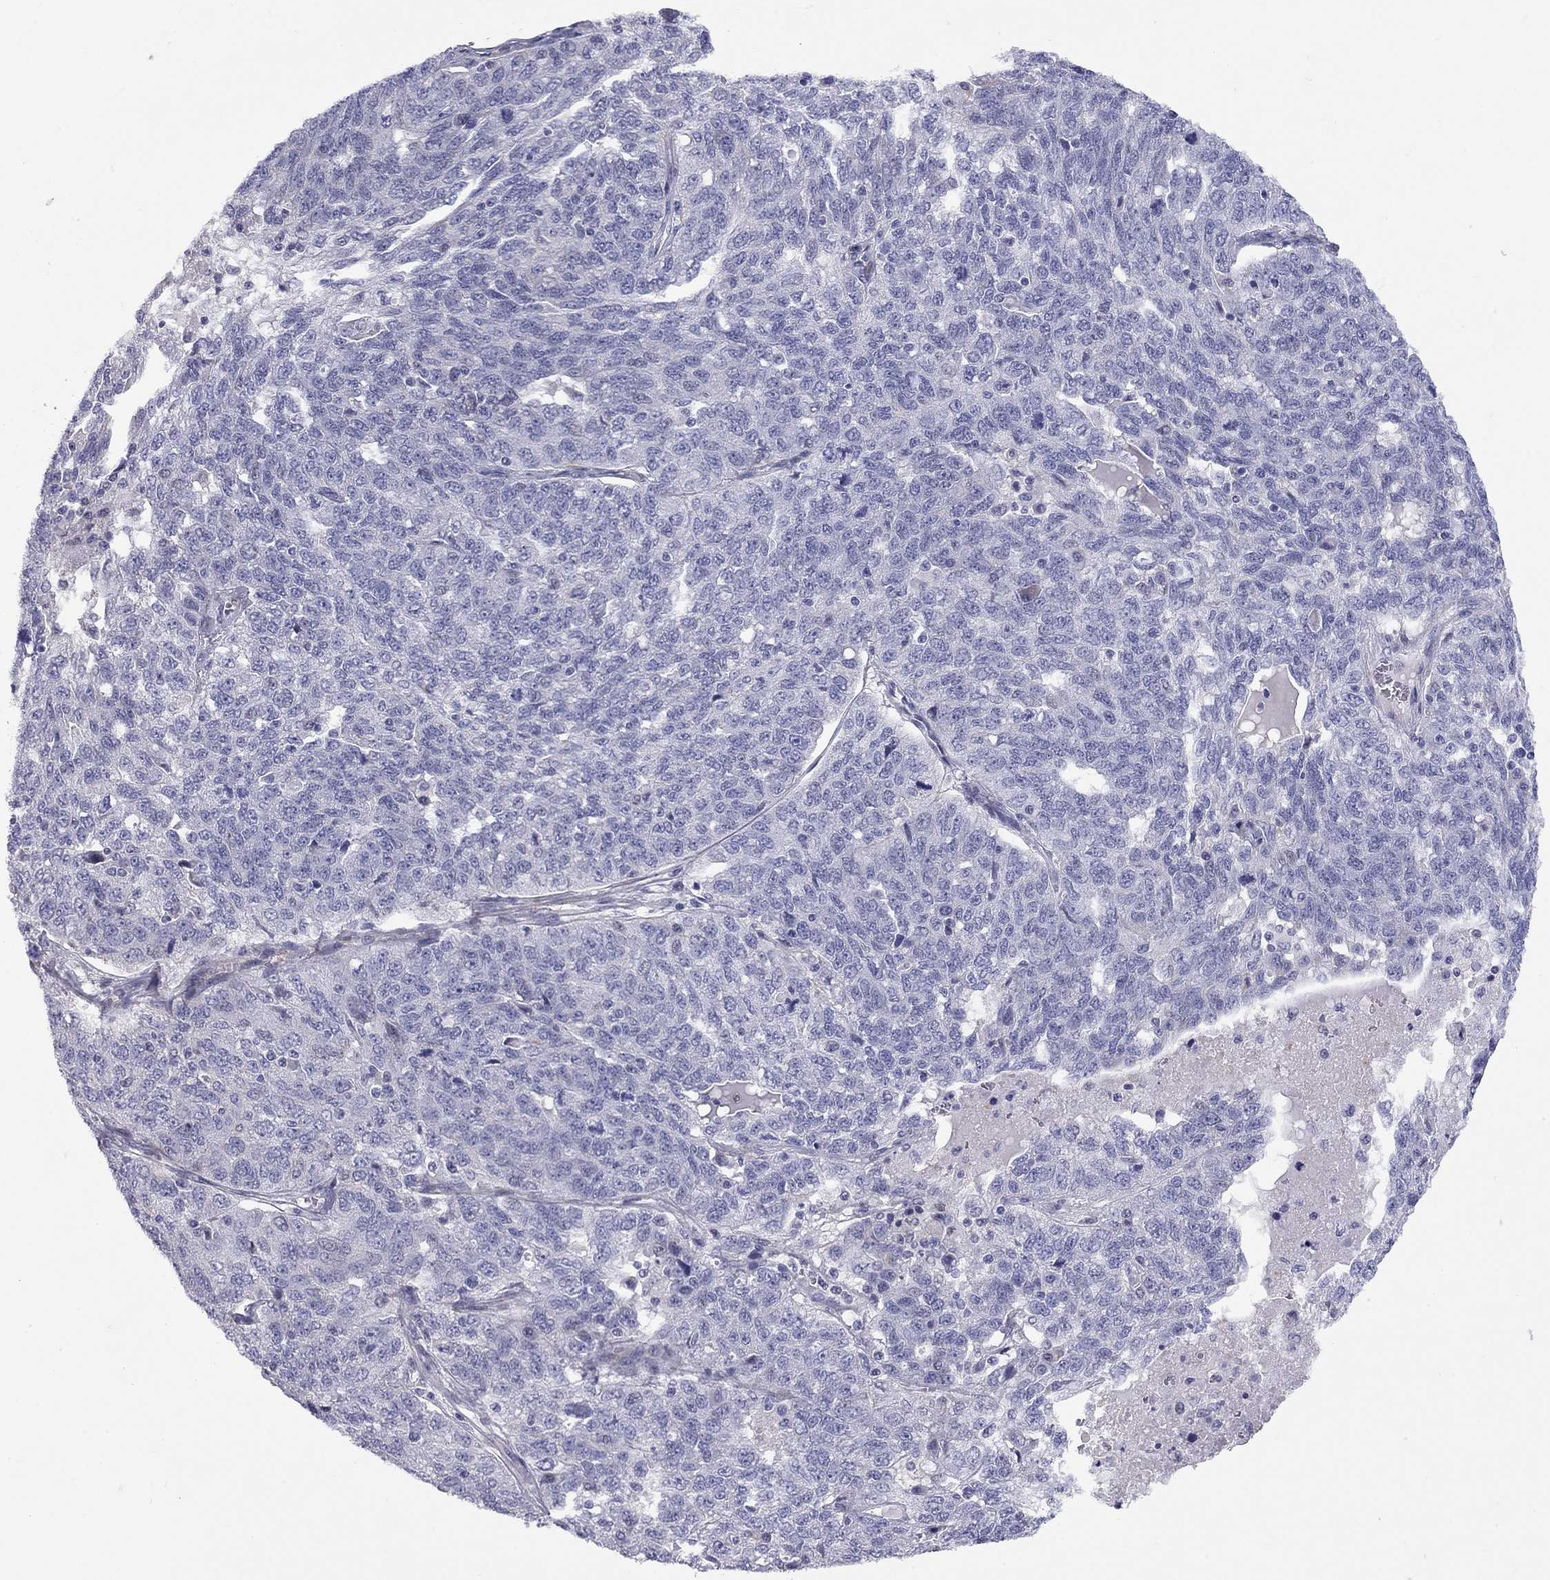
{"staining": {"intensity": "negative", "quantity": "none", "location": "none"}, "tissue": "ovarian cancer", "cell_type": "Tumor cells", "image_type": "cancer", "snomed": [{"axis": "morphology", "description": "Cystadenocarcinoma, serous, NOS"}, {"axis": "topography", "description": "Ovary"}], "caption": "A photomicrograph of human ovarian serous cystadenocarcinoma is negative for staining in tumor cells.", "gene": "C8orf88", "patient": {"sex": "female", "age": 71}}